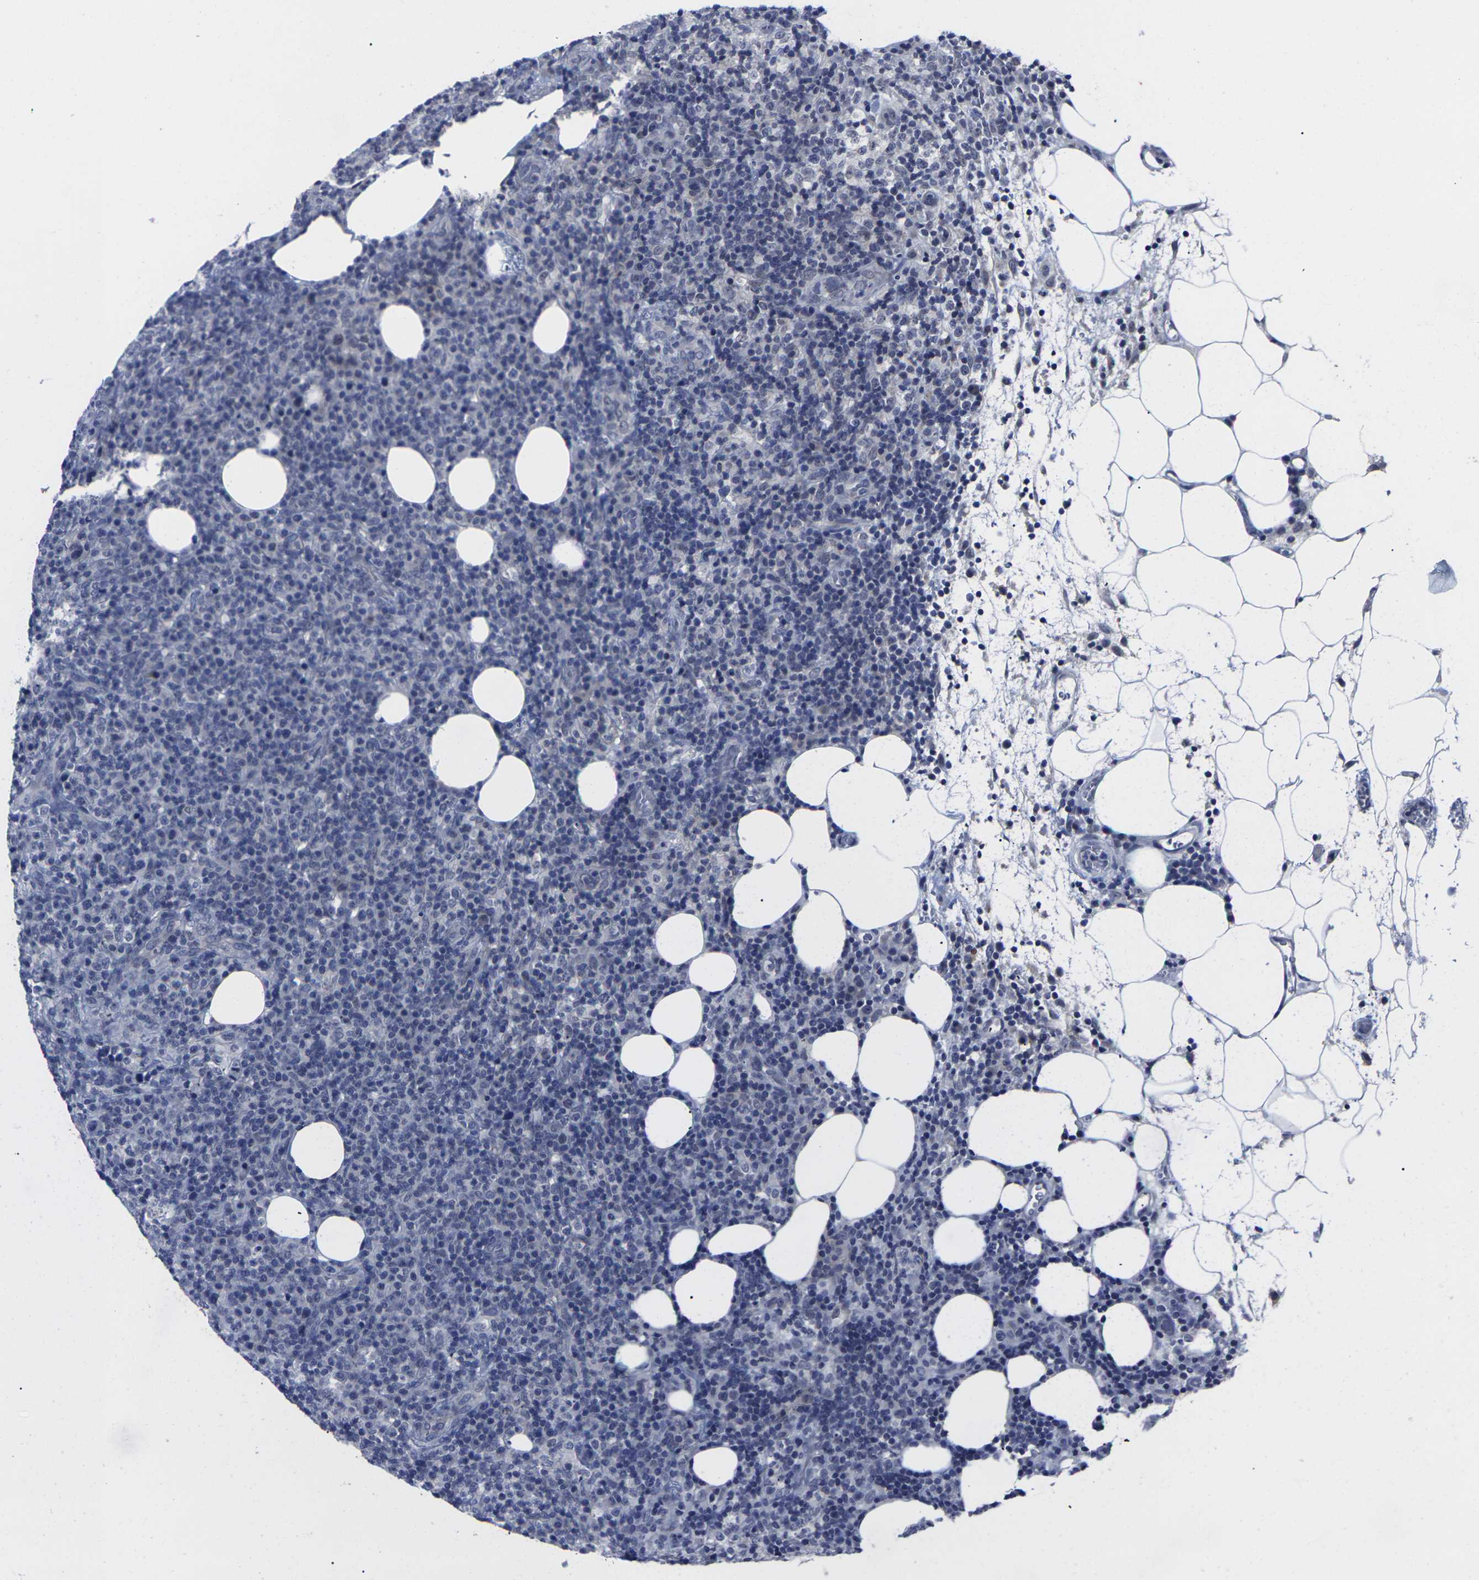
{"staining": {"intensity": "negative", "quantity": "none", "location": "none"}, "tissue": "lymphoma", "cell_type": "Tumor cells", "image_type": "cancer", "snomed": [{"axis": "morphology", "description": "Malignant lymphoma, non-Hodgkin's type, High grade"}, {"axis": "topography", "description": "Lymph node"}], "caption": "Immunohistochemistry image of human lymphoma stained for a protein (brown), which reveals no staining in tumor cells. Brightfield microscopy of immunohistochemistry (IHC) stained with DAB (brown) and hematoxylin (blue), captured at high magnification.", "gene": "MSANTD4", "patient": {"sex": "female", "age": 76}}